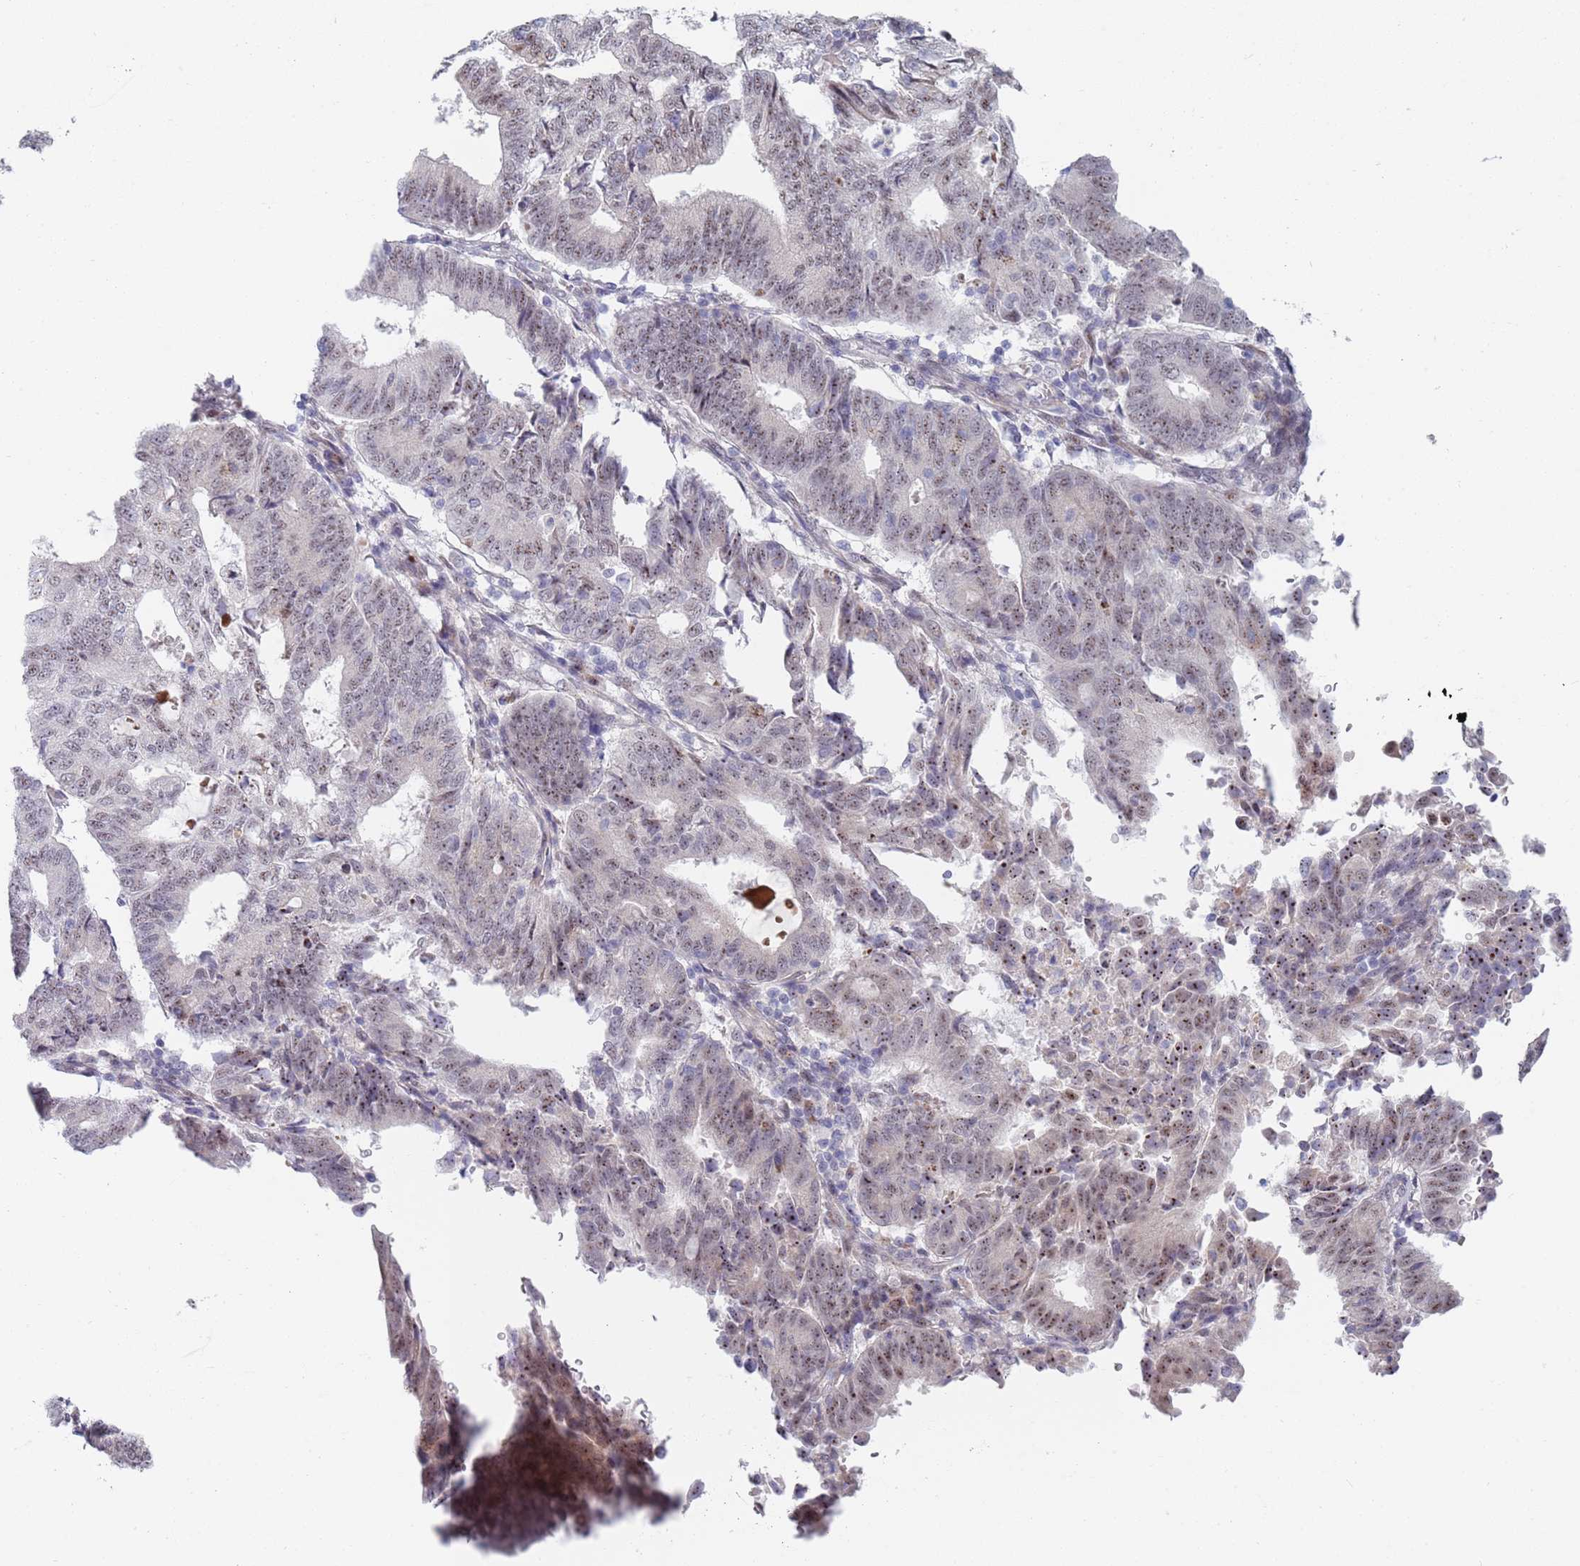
{"staining": {"intensity": "moderate", "quantity": "25%-75%", "location": "nuclear"}, "tissue": "endometrial cancer", "cell_type": "Tumor cells", "image_type": "cancer", "snomed": [{"axis": "morphology", "description": "Adenocarcinoma, NOS"}, {"axis": "topography", "description": "Endometrium"}], "caption": "A micrograph of adenocarcinoma (endometrial) stained for a protein displays moderate nuclear brown staining in tumor cells.", "gene": "PLCL2", "patient": {"sex": "female", "age": 70}}